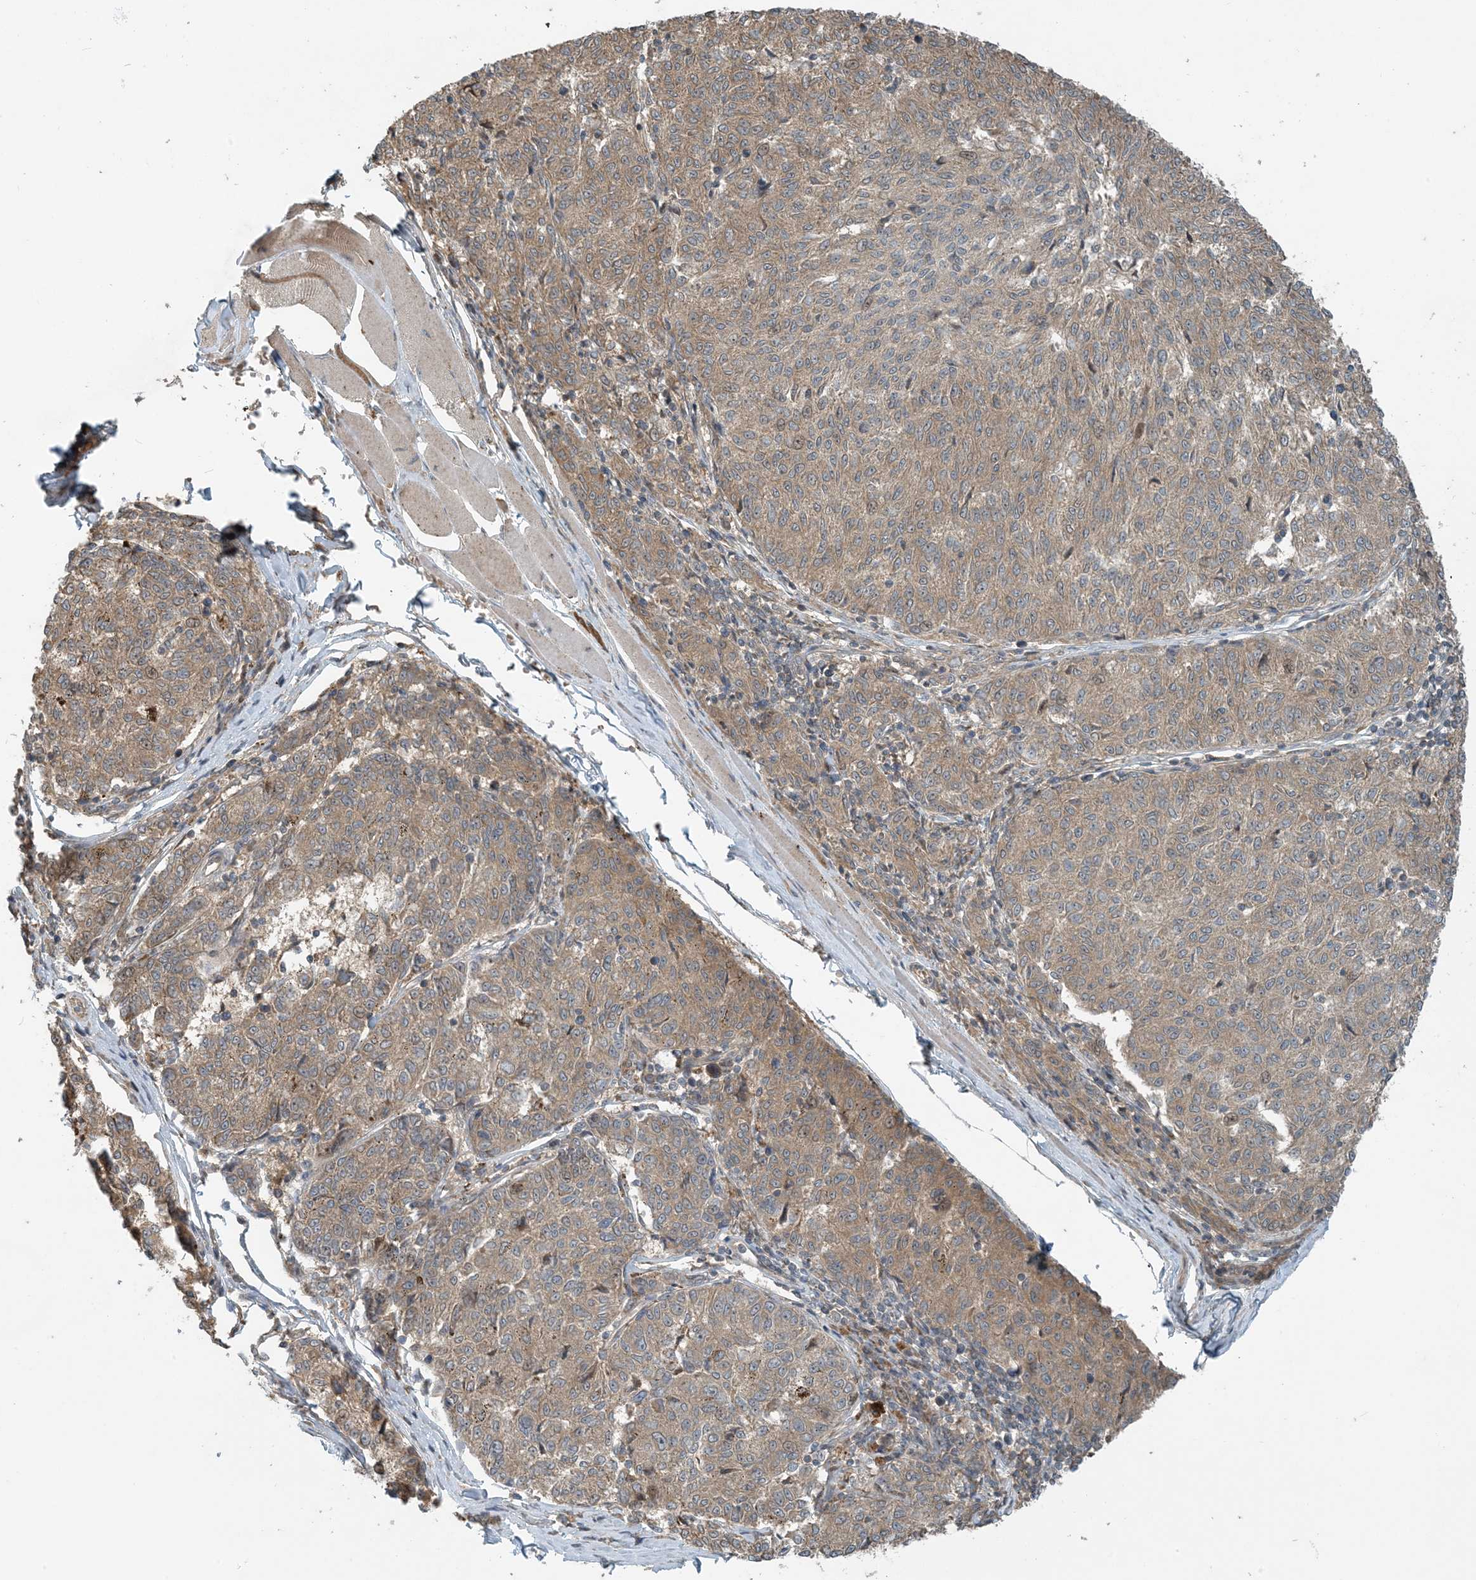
{"staining": {"intensity": "weak", "quantity": ">75%", "location": "cytoplasmic/membranous"}, "tissue": "melanoma", "cell_type": "Tumor cells", "image_type": "cancer", "snomed": [{"axis": "morphology", "description": "Malignant melanoma, NOS"}, {"axis": "topography", "description": "Skin"}], "caption": "A low amount of weak cytoplasmic/membranous staining is appreciated in approximately >75% of tumor cells in melanoma tissue. The staining is performed using DAB (3,3'-diaminobenzidine) brown chromogen to label protein expression. The nuclei are counter-stained blue using hematoxylin.", "gene": "ZBTB3", "patient": {"sex": "female", "age": 72}}